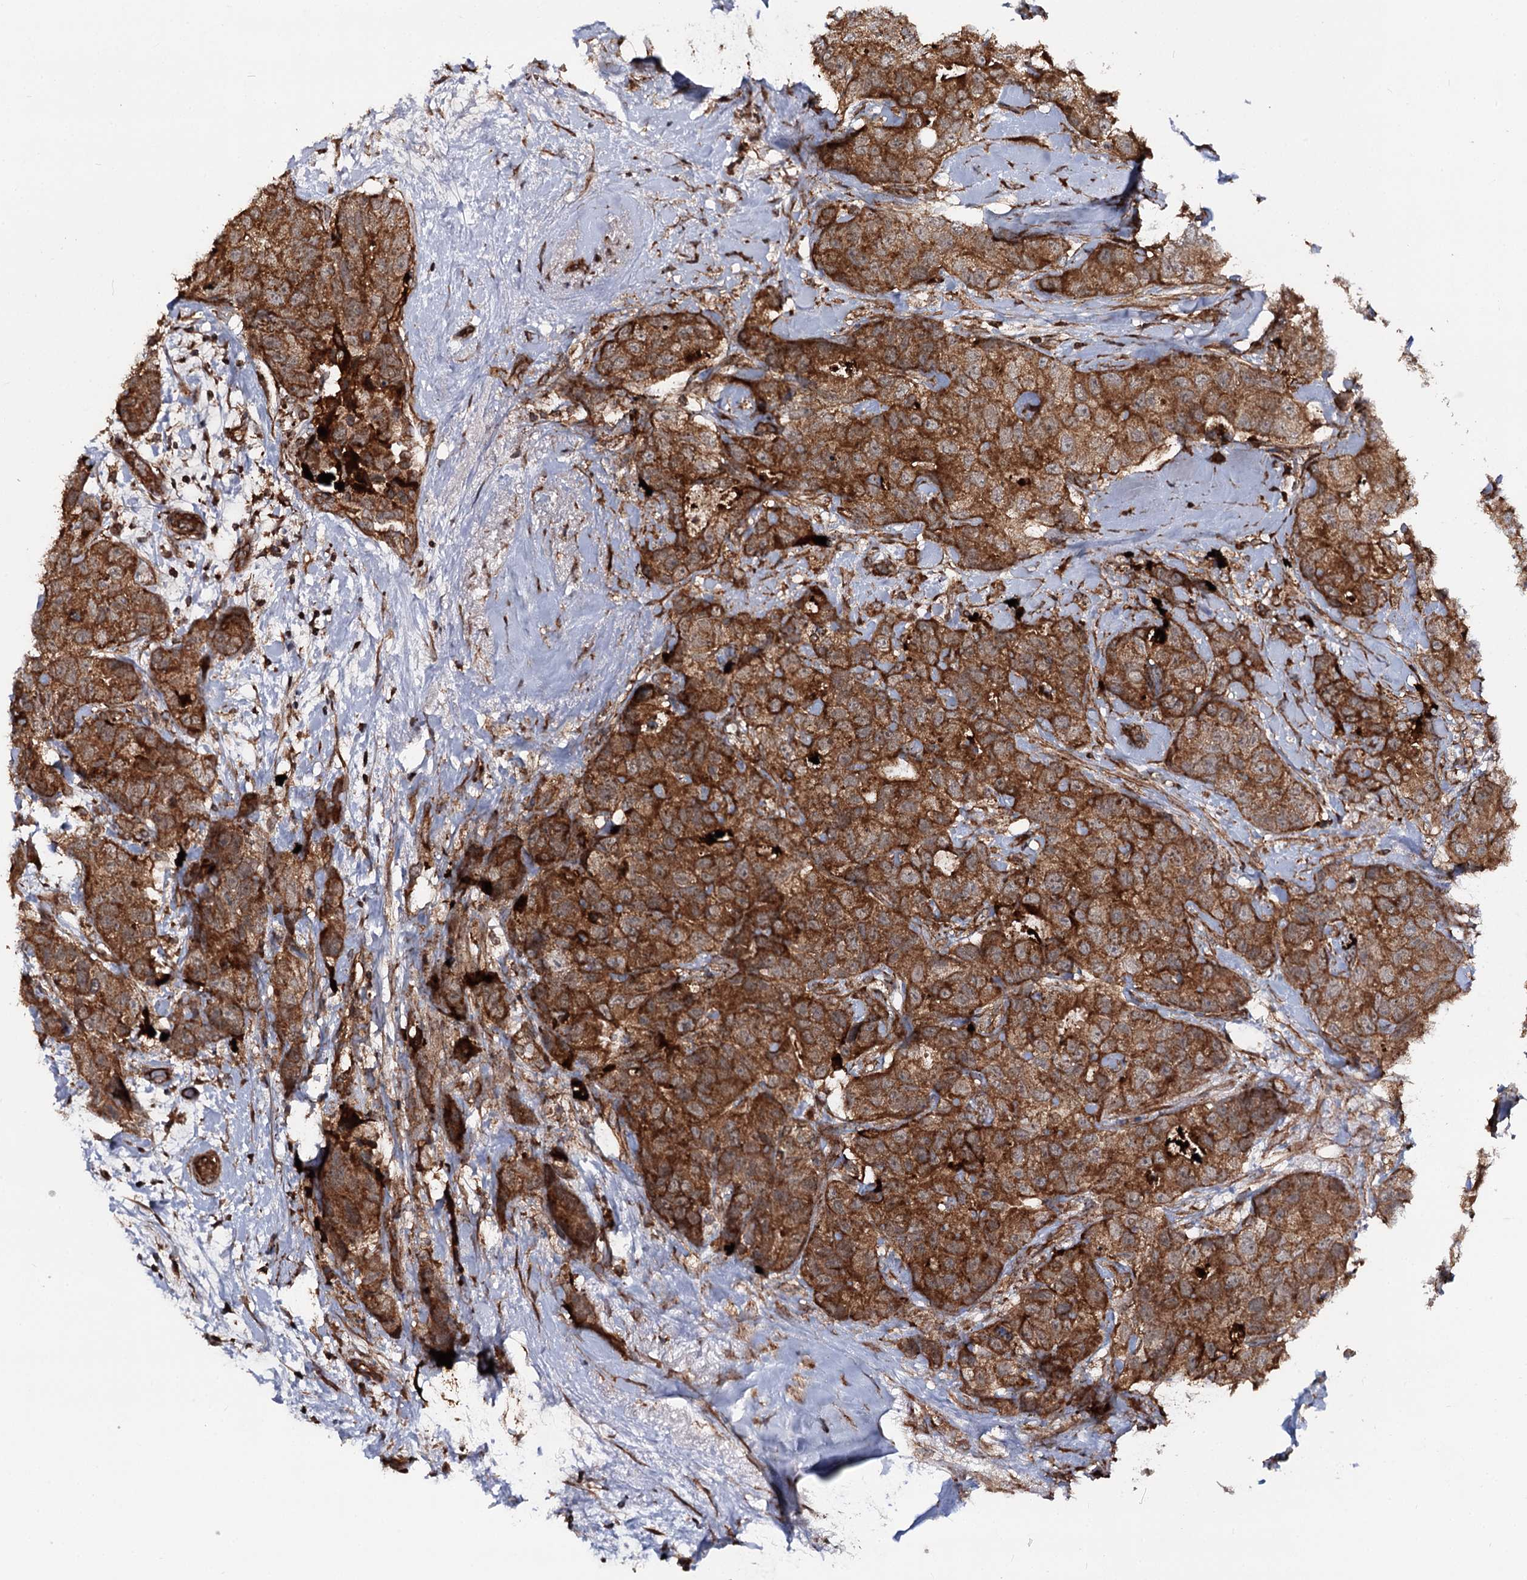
{"staining": {"intensity": "strong", "quantity": ">75%", "location": "cytoplasmic/membranous"}, "tissue": "breast cancer", "cell_type": "Tumor cells", "image_type": "cancer", "snomed": [{"axis": "morphology", "description": "Duct carcinoma"}, {"axis": "topography", "description": "Breast"}], "caption": "Approximately >75% of tumor cells in human breast cancer (infiltrating ductal carcinoma) reveal strong cytoplasmic/membranous protein positivity as visualized by brown immunohistochemical staining.", "gene": "FGFR1OP2", "patient": {"sex": "female", "age": 62}}